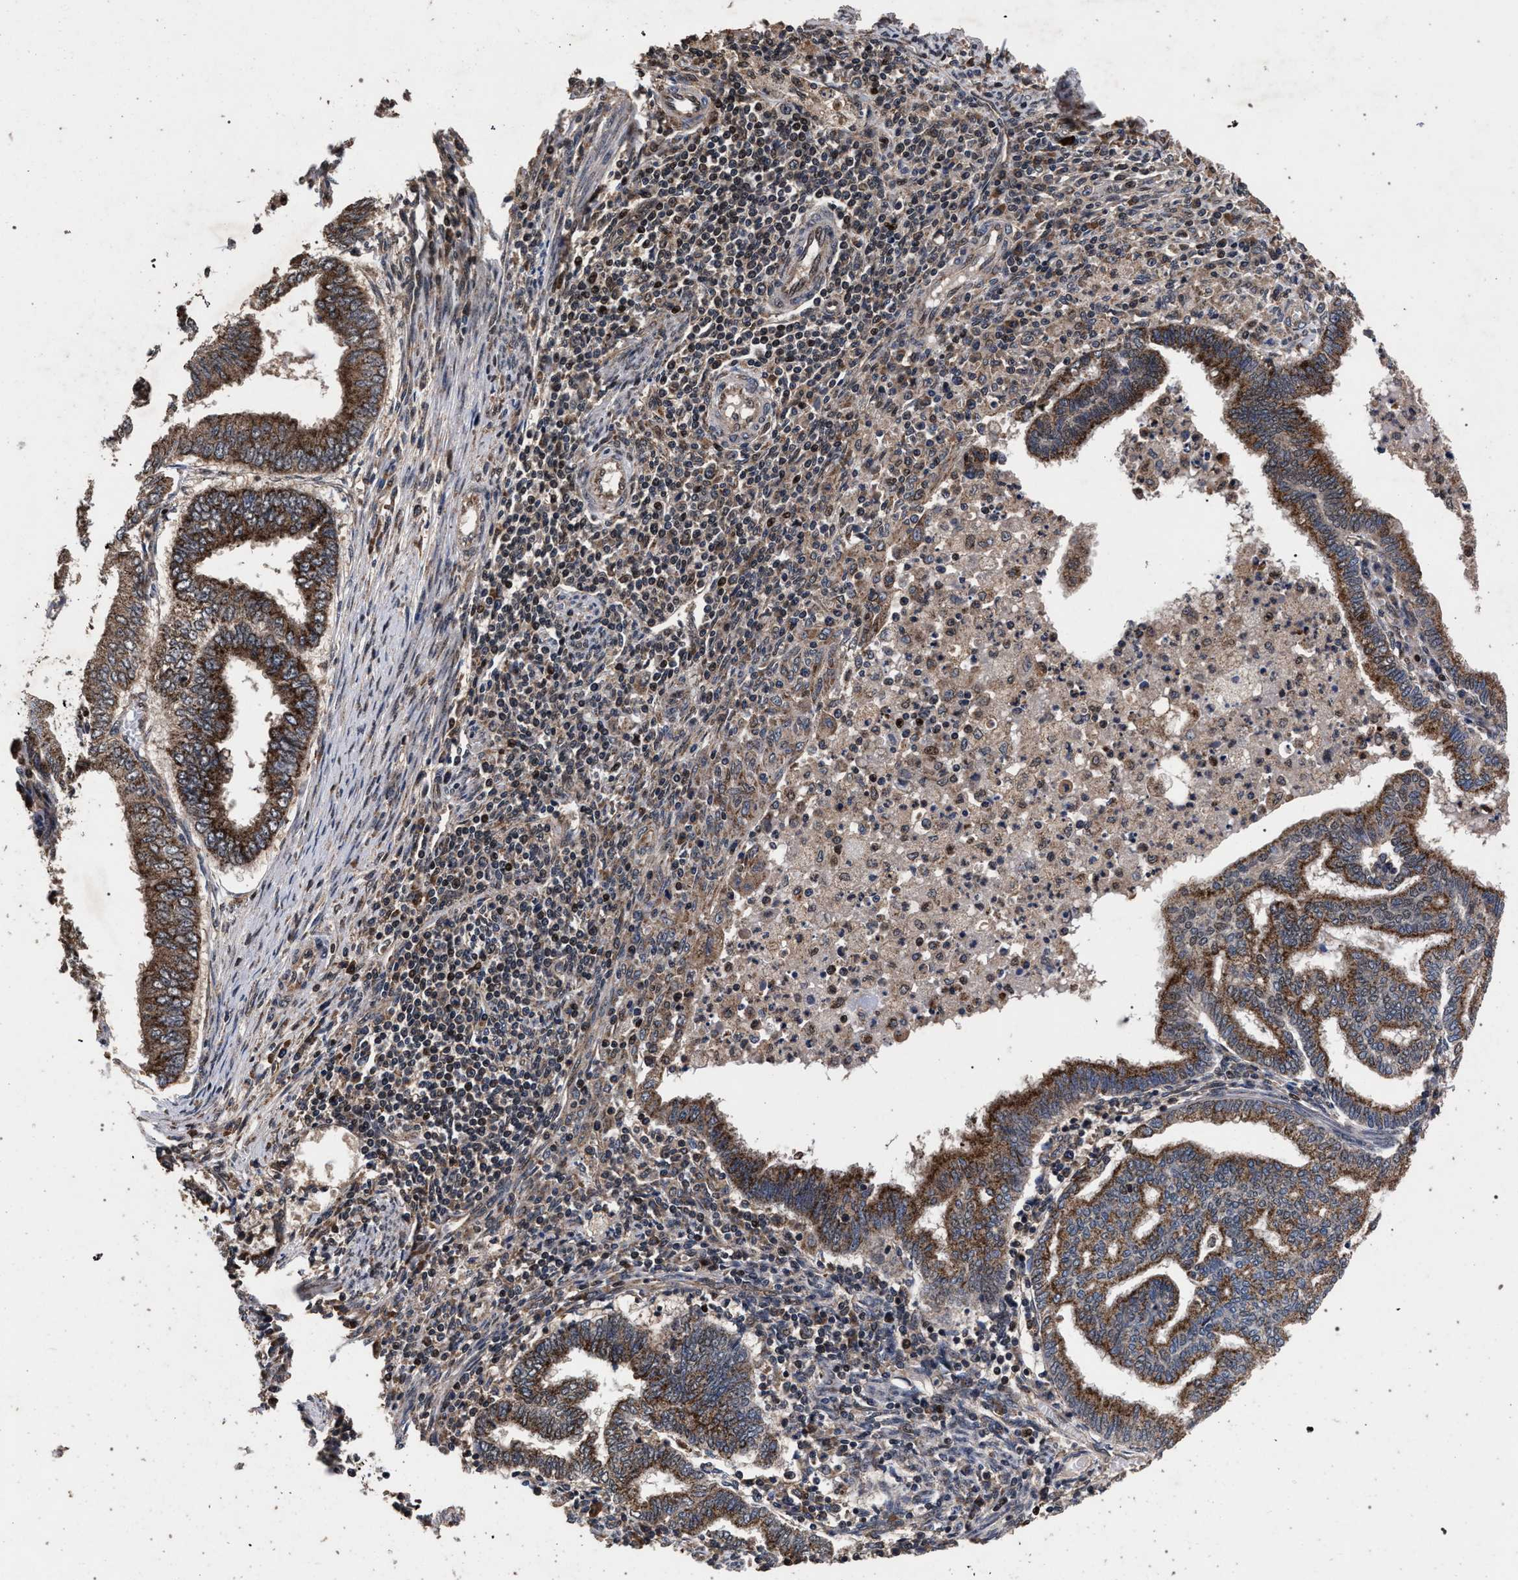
{"staining": {"intensity": "moderate", "quantity": ">75%", "location": "cytoplasmic/membranous"}, "tissue": "endometrial cancer", "cell_type": "Tumor cells", "image_type": "cancer", "snomed": [{"axis": "morphology", "description": "Polyp, NOS"}, {"axis": "morphology", "description": "Adenocarcinoma, NOS"}, {"axis": "morphology", "description": "Adenoma, NOS"}, {"axis": "topography", "description": "Endometrium"}], "caption": "Moderate cytoplasmic/membranous protein expression is identified in approximately >75% of tumor cells in adenocarcinoma (endometrial).", "gene": "ACOX1", "patient": {"sex": "female", "age": 79}}